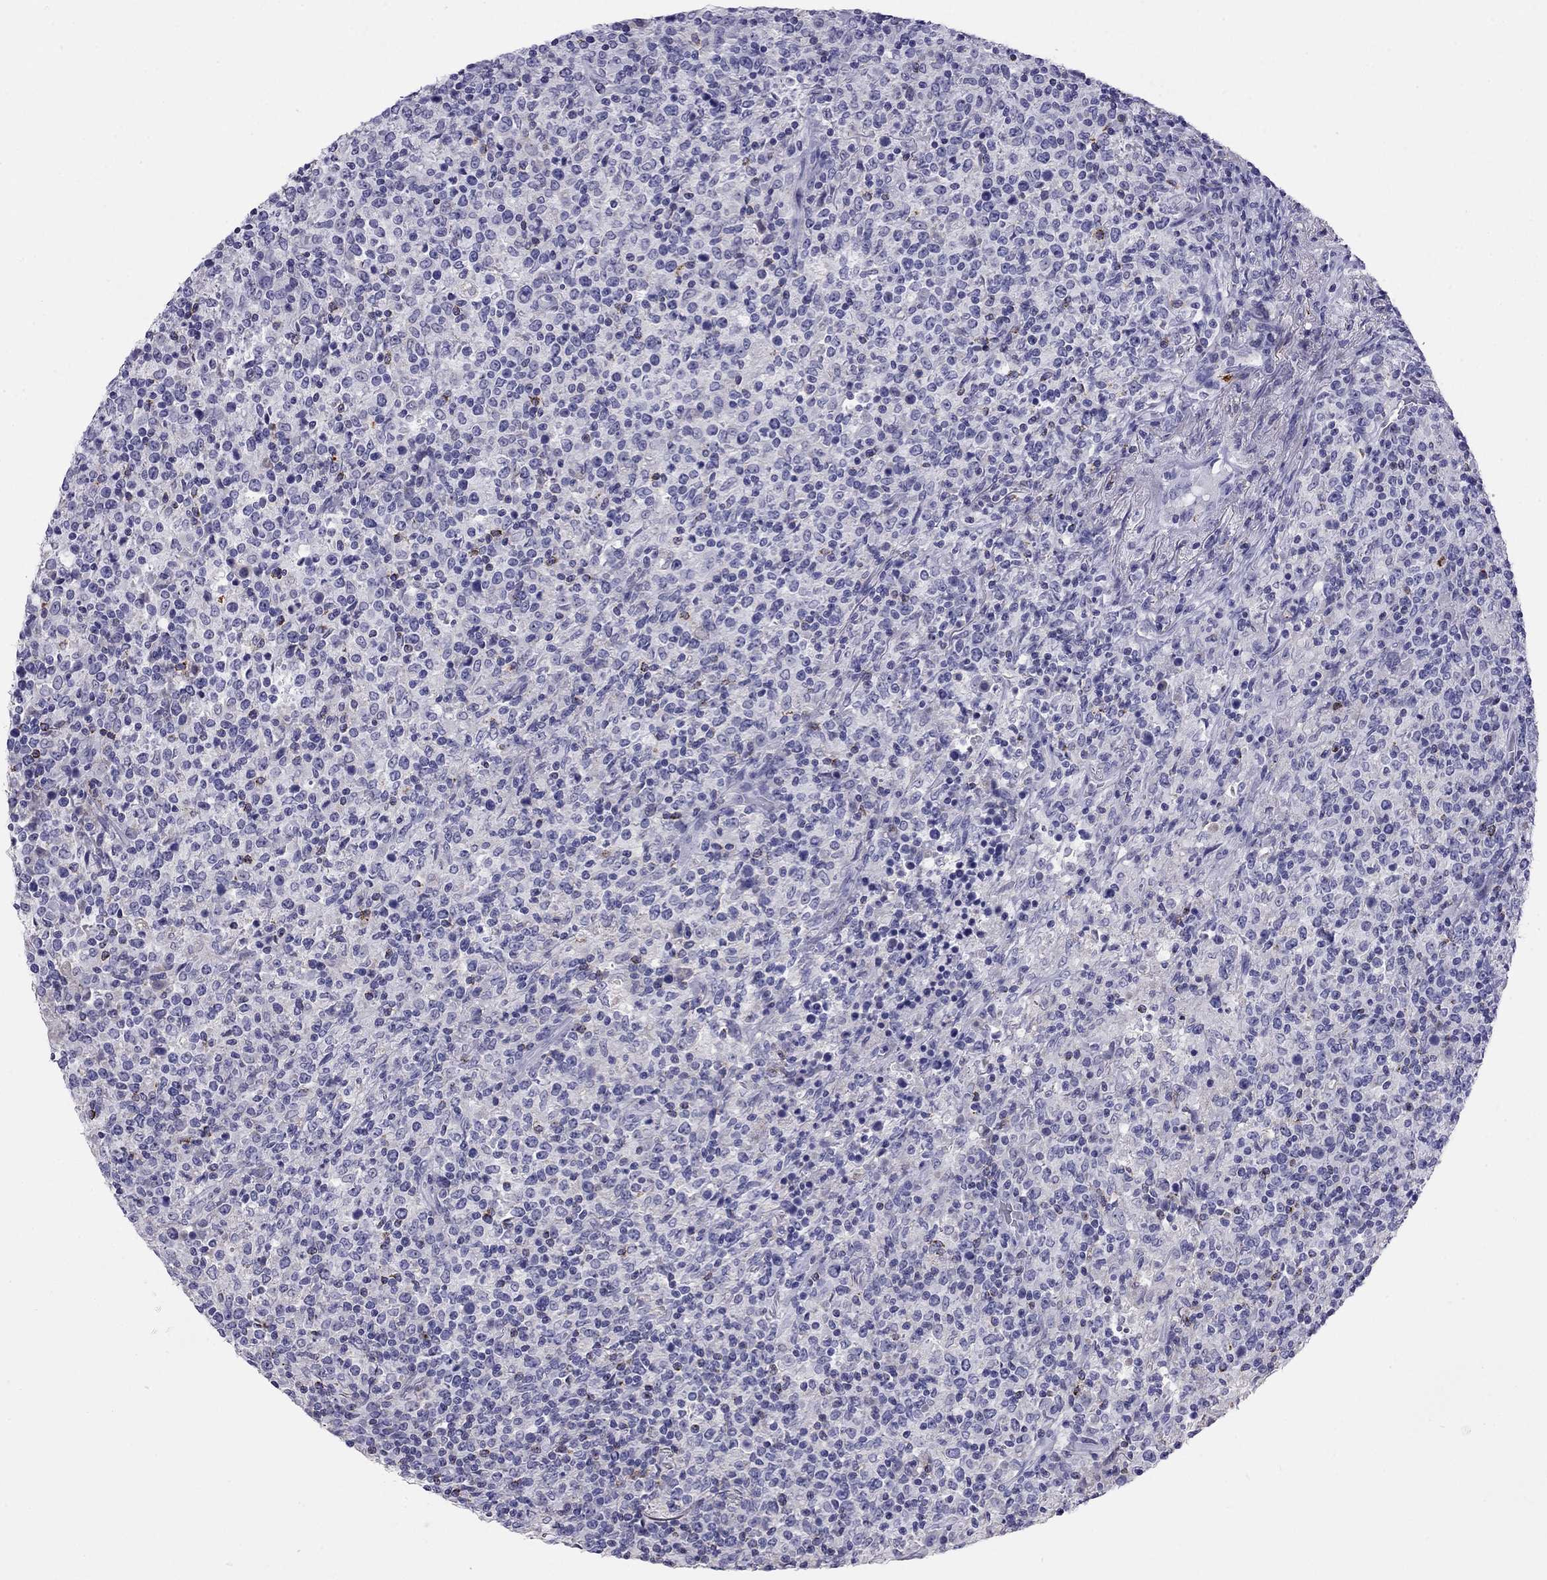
{"staining": {"intensity": "negative", "quantity": "none", "location": "none"}, "tissue": "lymphoma", "cell_type": "Tumor cells", "image_type": "cancer", "snomed": [{"axis": "morphology", "description": "Malignant lymphoma, non-Hodgkin's type, High grade"}, {"axis": "topography", "description": "Lung"}], "caption": "Immunohistochemistry (IHC) histopathology image of human high-grade malignant lymphoma, non-Hodgkin's type stained for a protein (brown), which exhibits no staining in tumor cells. (Stains: DAB immunohistochemistry (IHC) with hematoxylin counter stain, Microscopy: brightfield microscopy at high magnification).", "gene": "ODF4", "patient": {"sex": "male", "age": 79}}